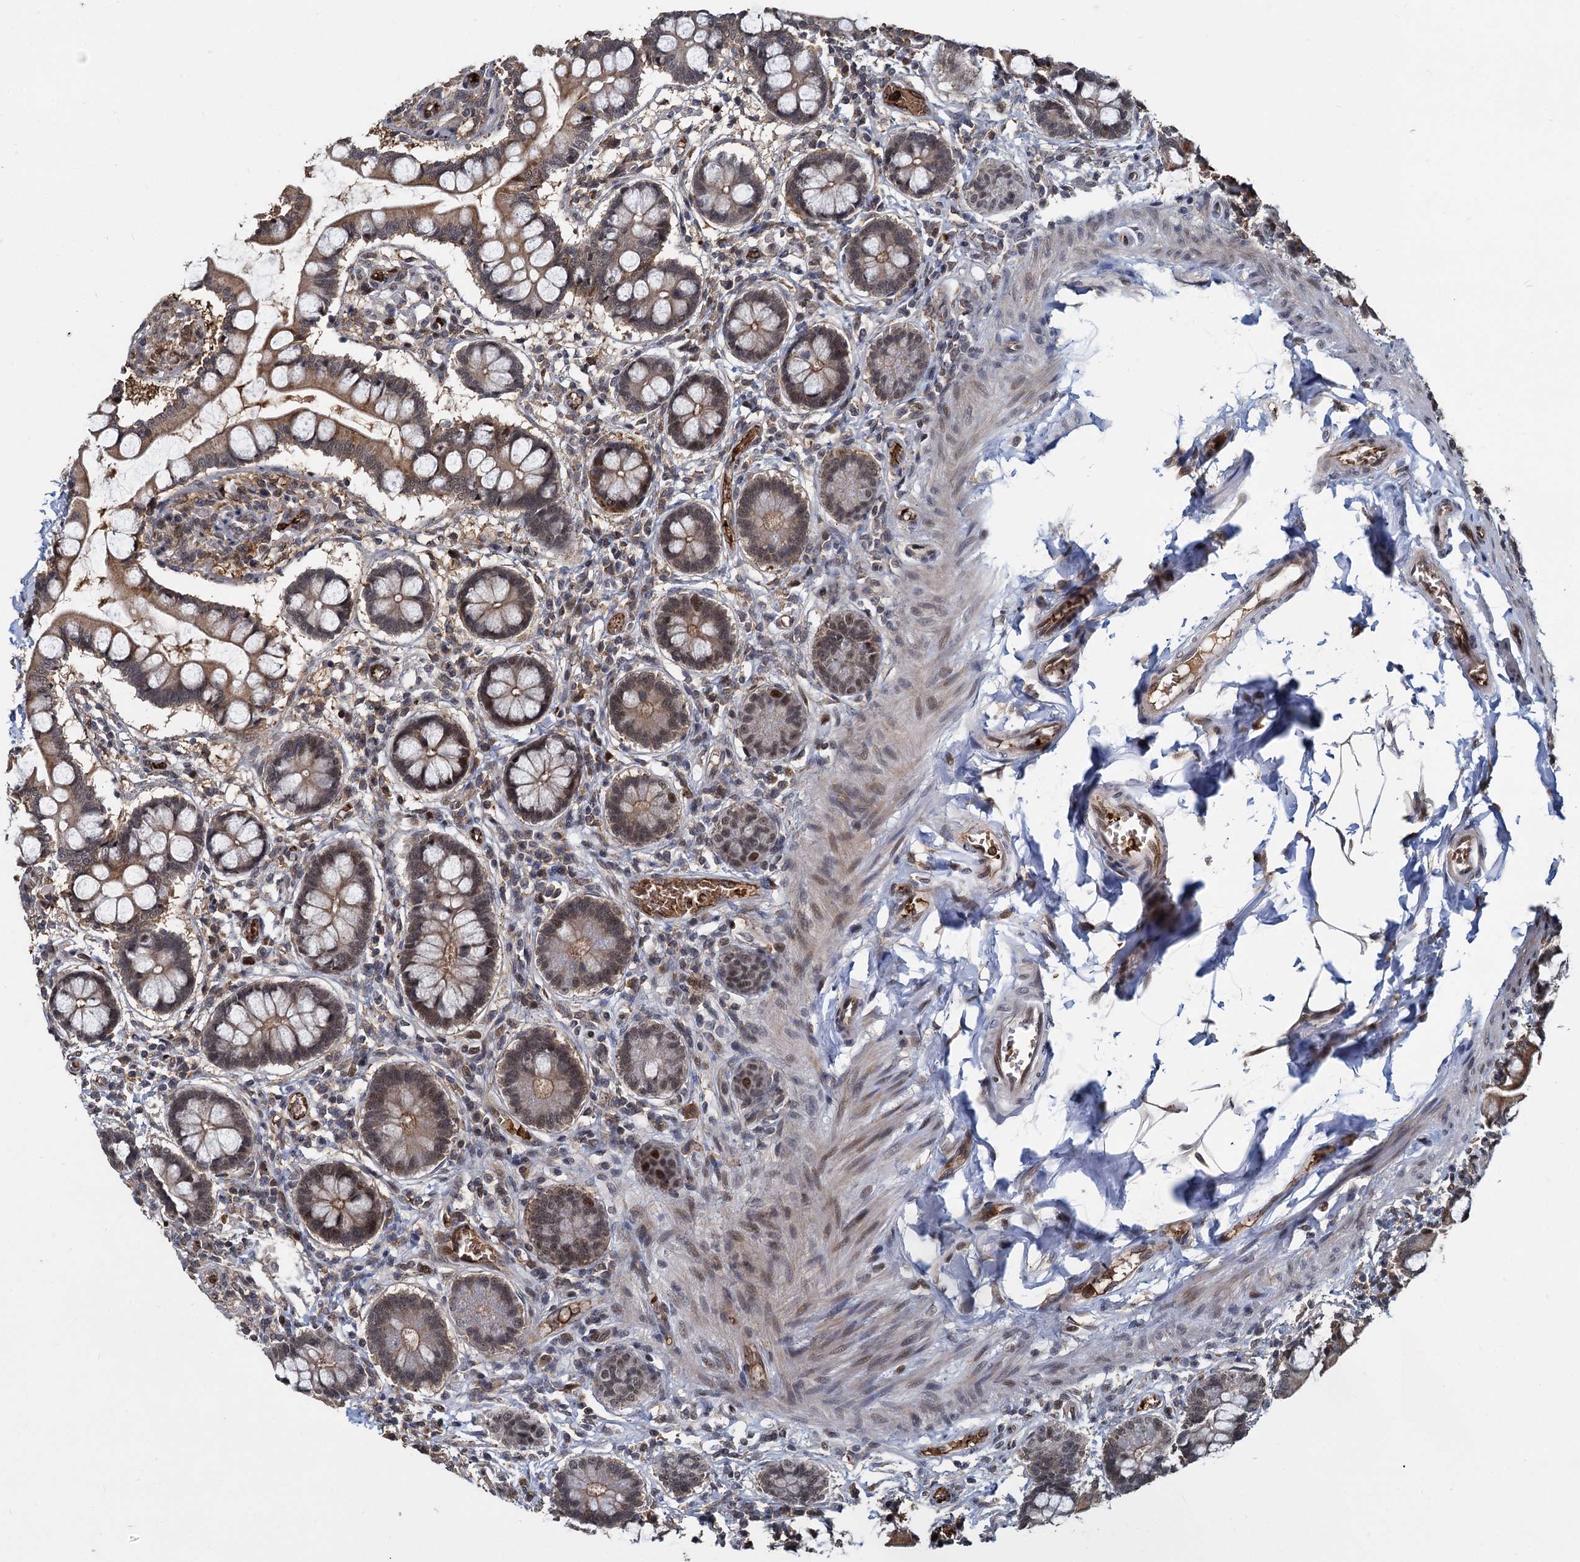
{"staining": {"intensity": "moderate", "quantity": ">75%", "location": "cytoplasmic/membranous,nuclear"}, "tissue": "small intestine", "cell_type": "Glandular cells", "image_type": "normal", "snomed": [{"axis": "morphology", "description": "Normal tissue, NOS"}, {"axis": "topography", "description": "Small intestine"}], "caption": "A brown stain highlights moderate cytoplasmic/membranous,nuclear expression of a protein in glandular cells of normal small intestine.", "gene": "FANCI", "patient": {"sex": "male", "age": 52}}